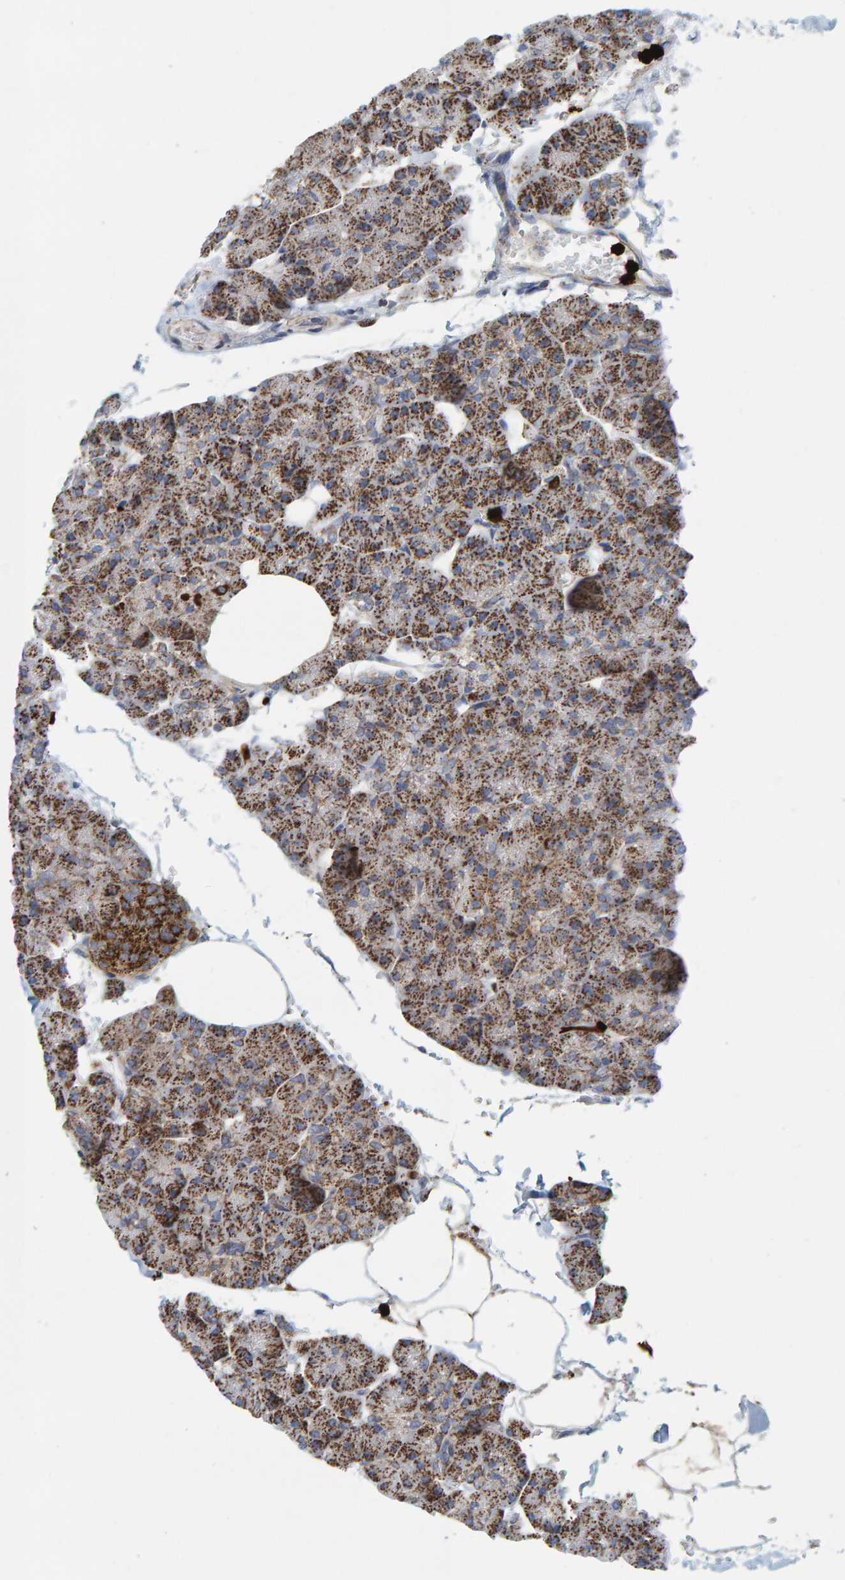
{"staining": {"intensity": "strong", "quantity": ">75%", "location": "cytoplasmic/membranous"}, "tissue": "pancreas", "cell_type": "Exocrine glandular cells", "image_type": "normal", "snomed": [{"axis": "morphology", "description": "Normal tissue, NOS"}, {"axis": "topography", "description": "Pancreas"}], "caption": "Immunohistochemistry micrograph of normal pancreas stained for a protein (brown), which demonstrates high levels of strong cytoplasmic/membranous expression in about >75% of exocrine glandular cells.", "gene": "B9D1", "patient": {"sex": "male", "age": 35}}